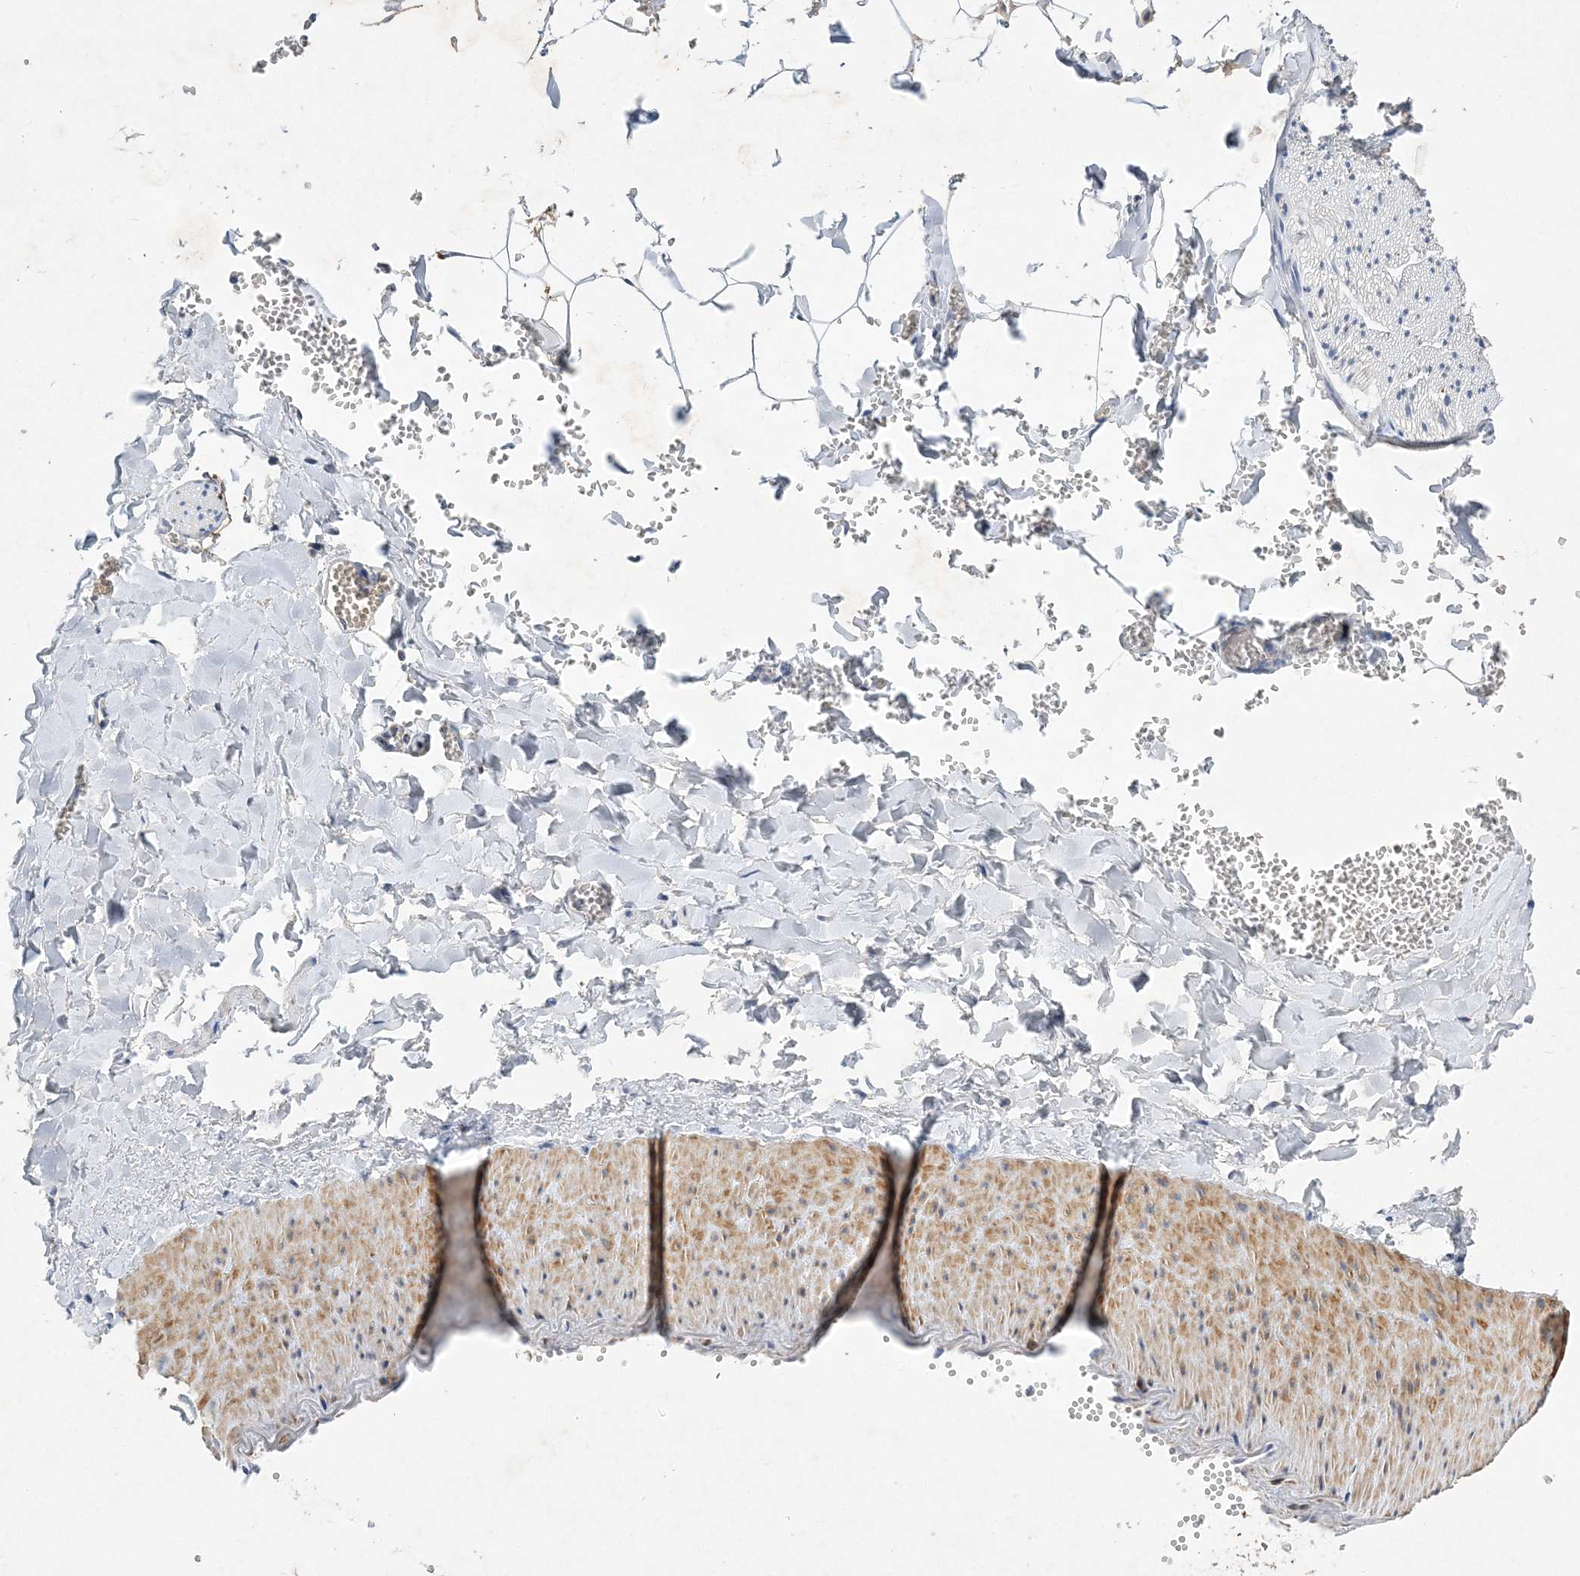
{"staining": {"intensity": "negative", "quantity": "none", "location": "none"}, "tissue": "adipose tissue", "cell_type": "Adipocytes", "image_type": "normal", "snomed": [{"axis": "morphology", "description": "Normal tissue, NOS"}, {"axis": "topography", "description": "Gallbladder"}, {"axis": "topography", "description": "Peripheral nerve tissue"}], "caption": "This is a histopathology image of immunohistochemistry staining of benign adipose tissue, which shows no positivity in adipocytes.", "gene": "C11orf58", "patient": {"sex": "male", "age": 38}}